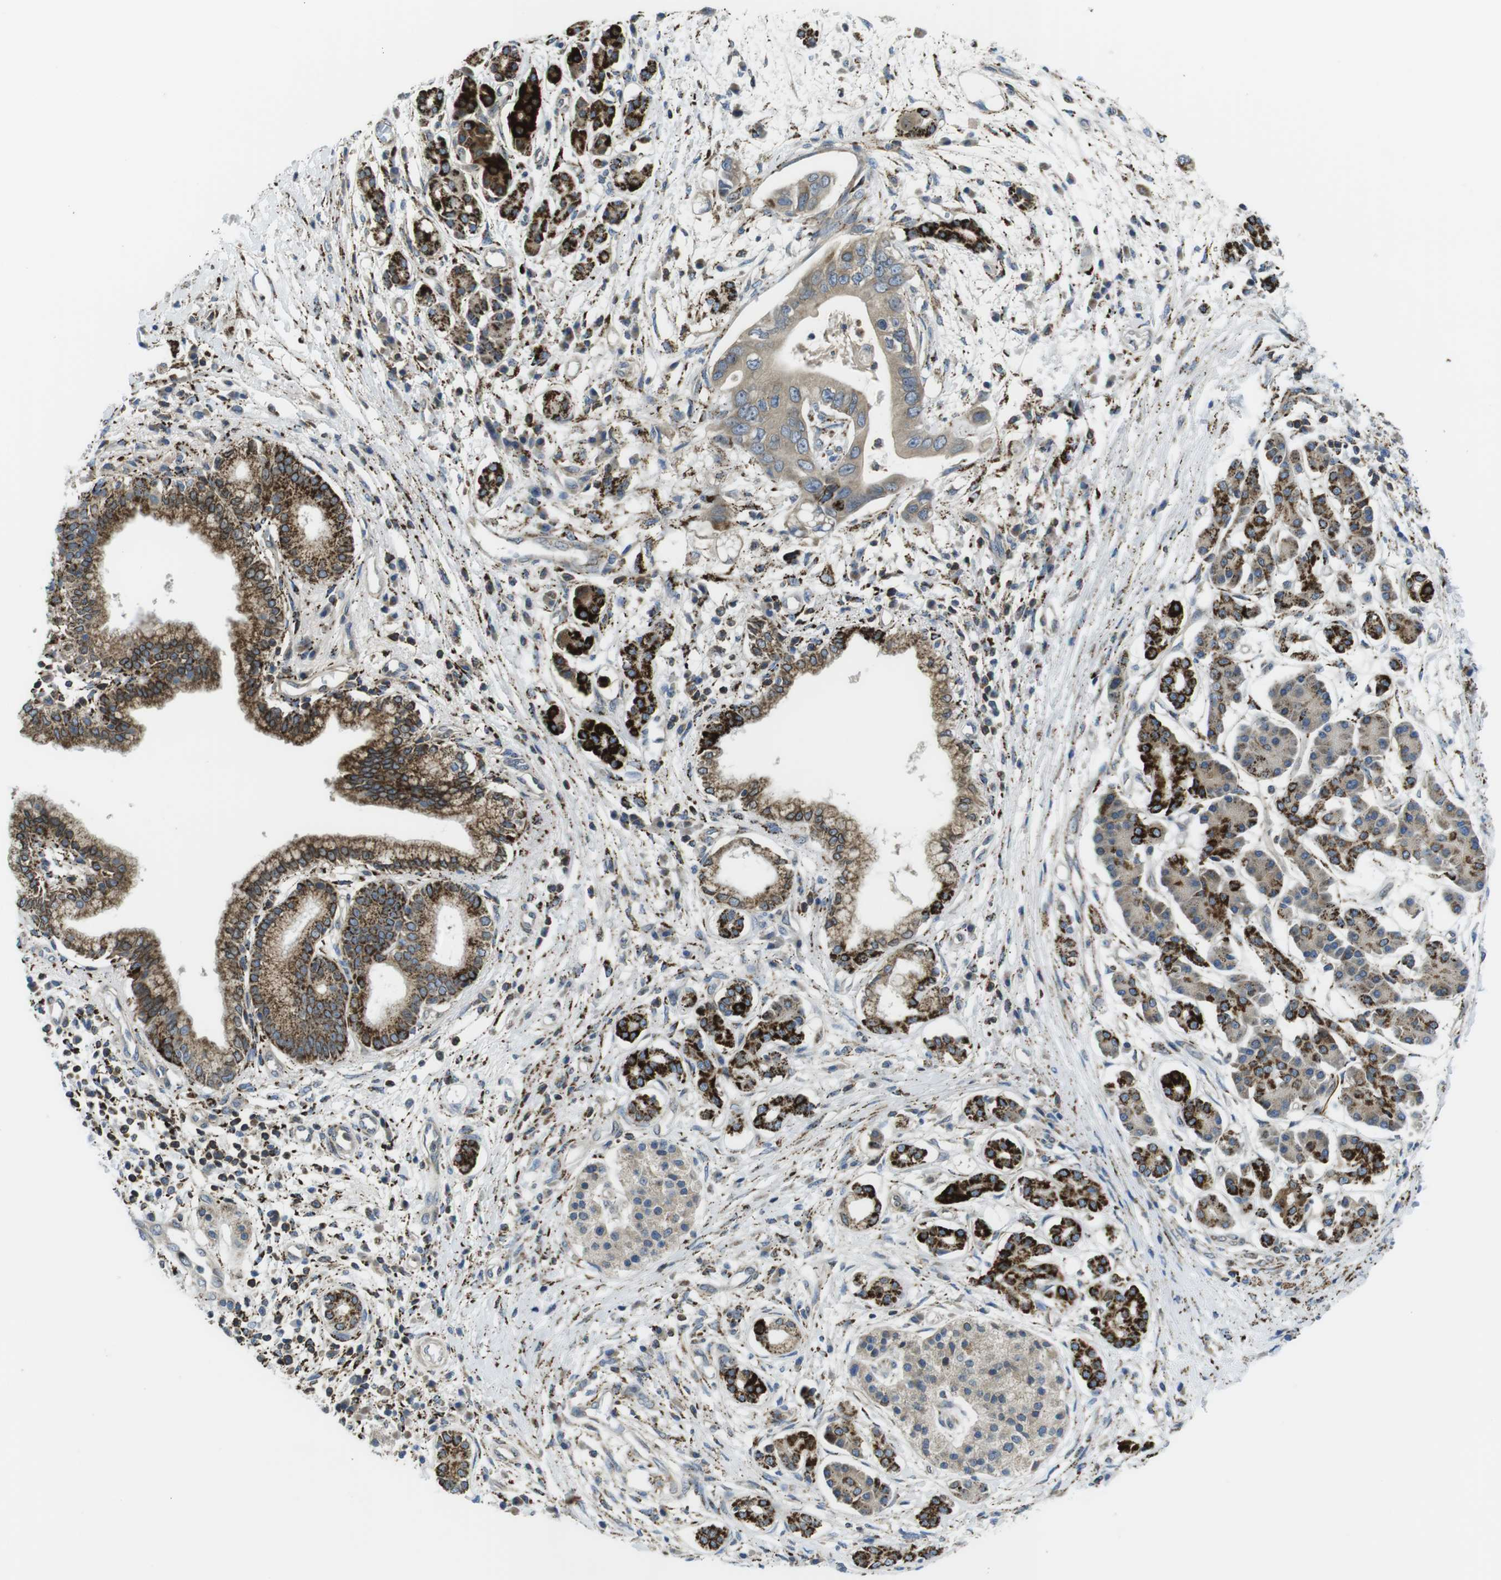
{"staining": {"intensity": "moderate", "quantity": "25%-75%", "location": "cytoplasmic/membranous"}, "tissue": "pancreatic cancer", "cell_type": "Tumor cells", "image_type": "cancer", "snomed": [{"axis": "morphology", "description": "Adenocarcinoma, NOS"}, {"axis": "topography", "description": "Pancreas"}], "caption": "This image displays IHC staining of pancreatic adenocarcinoma, with medium moderate cytoplasmic/membranous staining in approximately 25%-75% of tumor cells.", "gene": "KCNE3", "patient": {"sex": "male", "age": 77}}